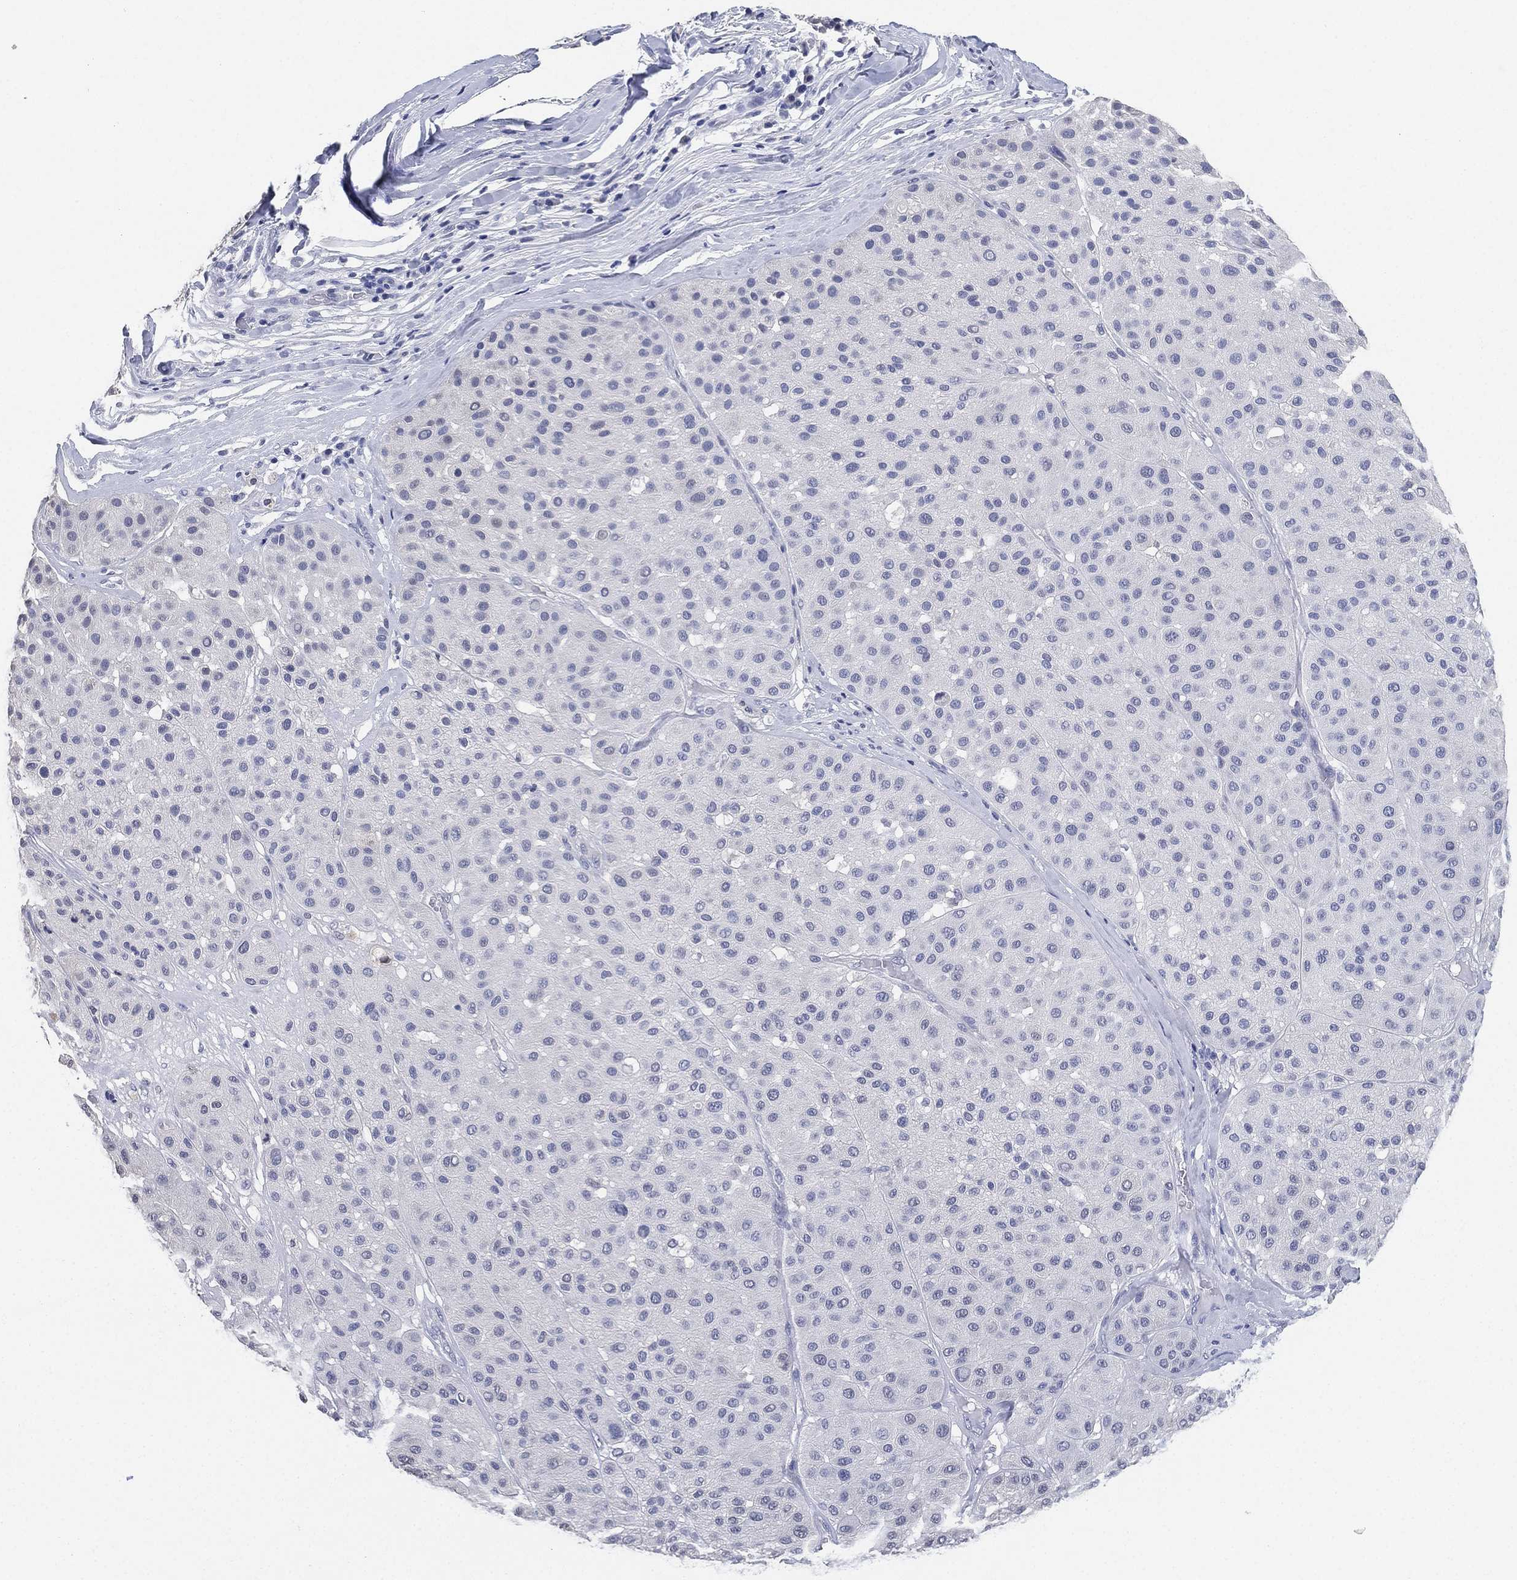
{"staining": {"intensity": "negative", "quantity": "none", "location": "none"}, "tissue": "melanoma", "cell_type": "Tumor cells", "image_type": "cancer", "snomed": [{"axis": "morphology", "description": "Malignant melanoma, Metastatic site"}, {"axis": "topography", "description": "Smooth muscle"}], "caption": "This is an IHC micrograph of malignant melanoma (metastatic site). There is no positivity in tumor cells.", "gene": "IYD", "patient": {"sex": "male", "age": 41}}